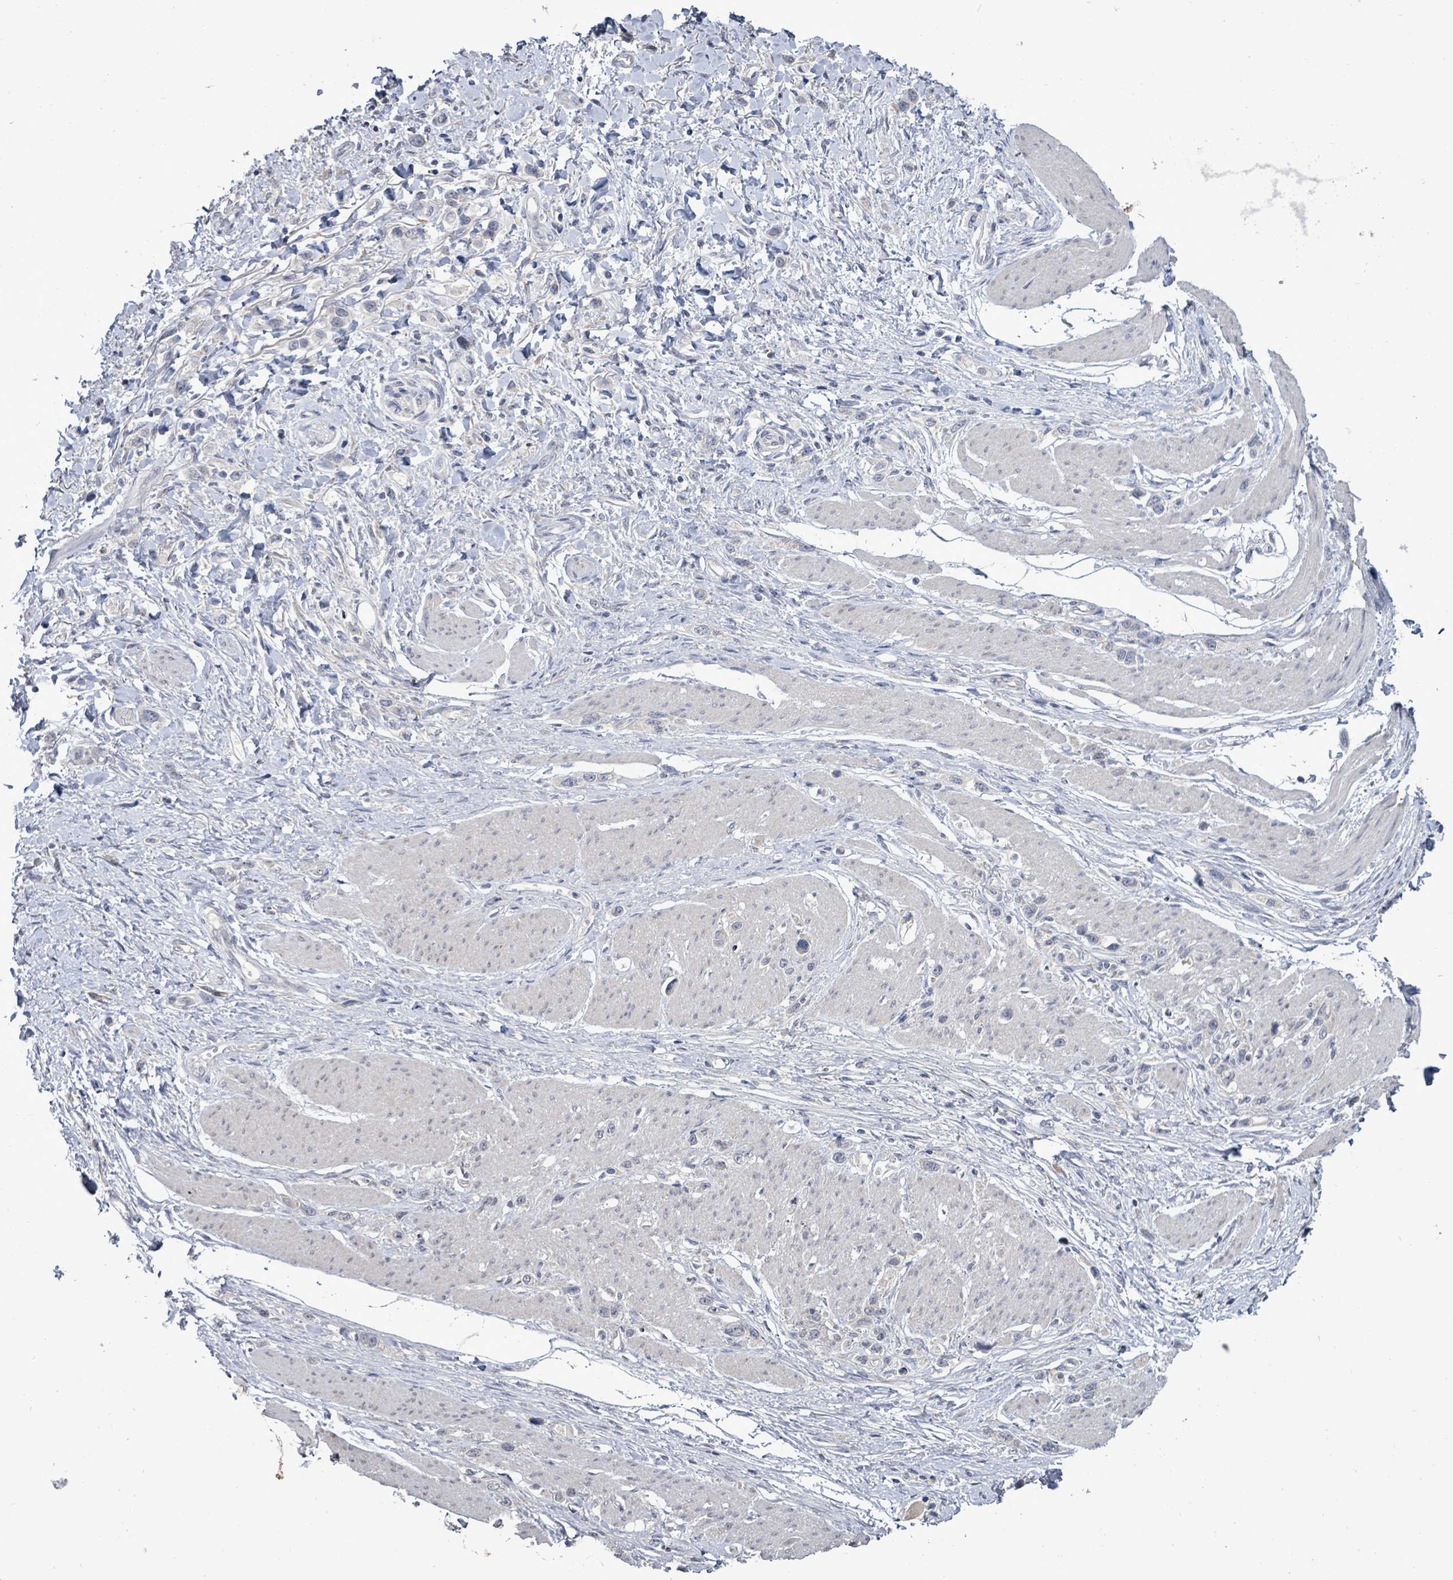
{"staining": {"intensity": "negative", "quantity": "none", "location": "none"}, "tissue": "stomach cancer", "cell_type": "Tumor cells", "image_type": "cancer", "snomed": [{"axis": "morphology", "description": "Adenocarcinoma, NOS"}, {"axis": "topography", "description": "Stomach"}], "caption": "IHC histopathology image of stomach cancer stained for a protein (brown), which shows no staining in tumor cells. The staining was performed using DAB (3,3'-diaminobenzidine) to visualize the protein expression in brown, while the nuclei were stained in blue with hematoxylin (Magnification: 20x).", "gene": "POMGNT2", "patient": {"sex": "female", "age": 65}}